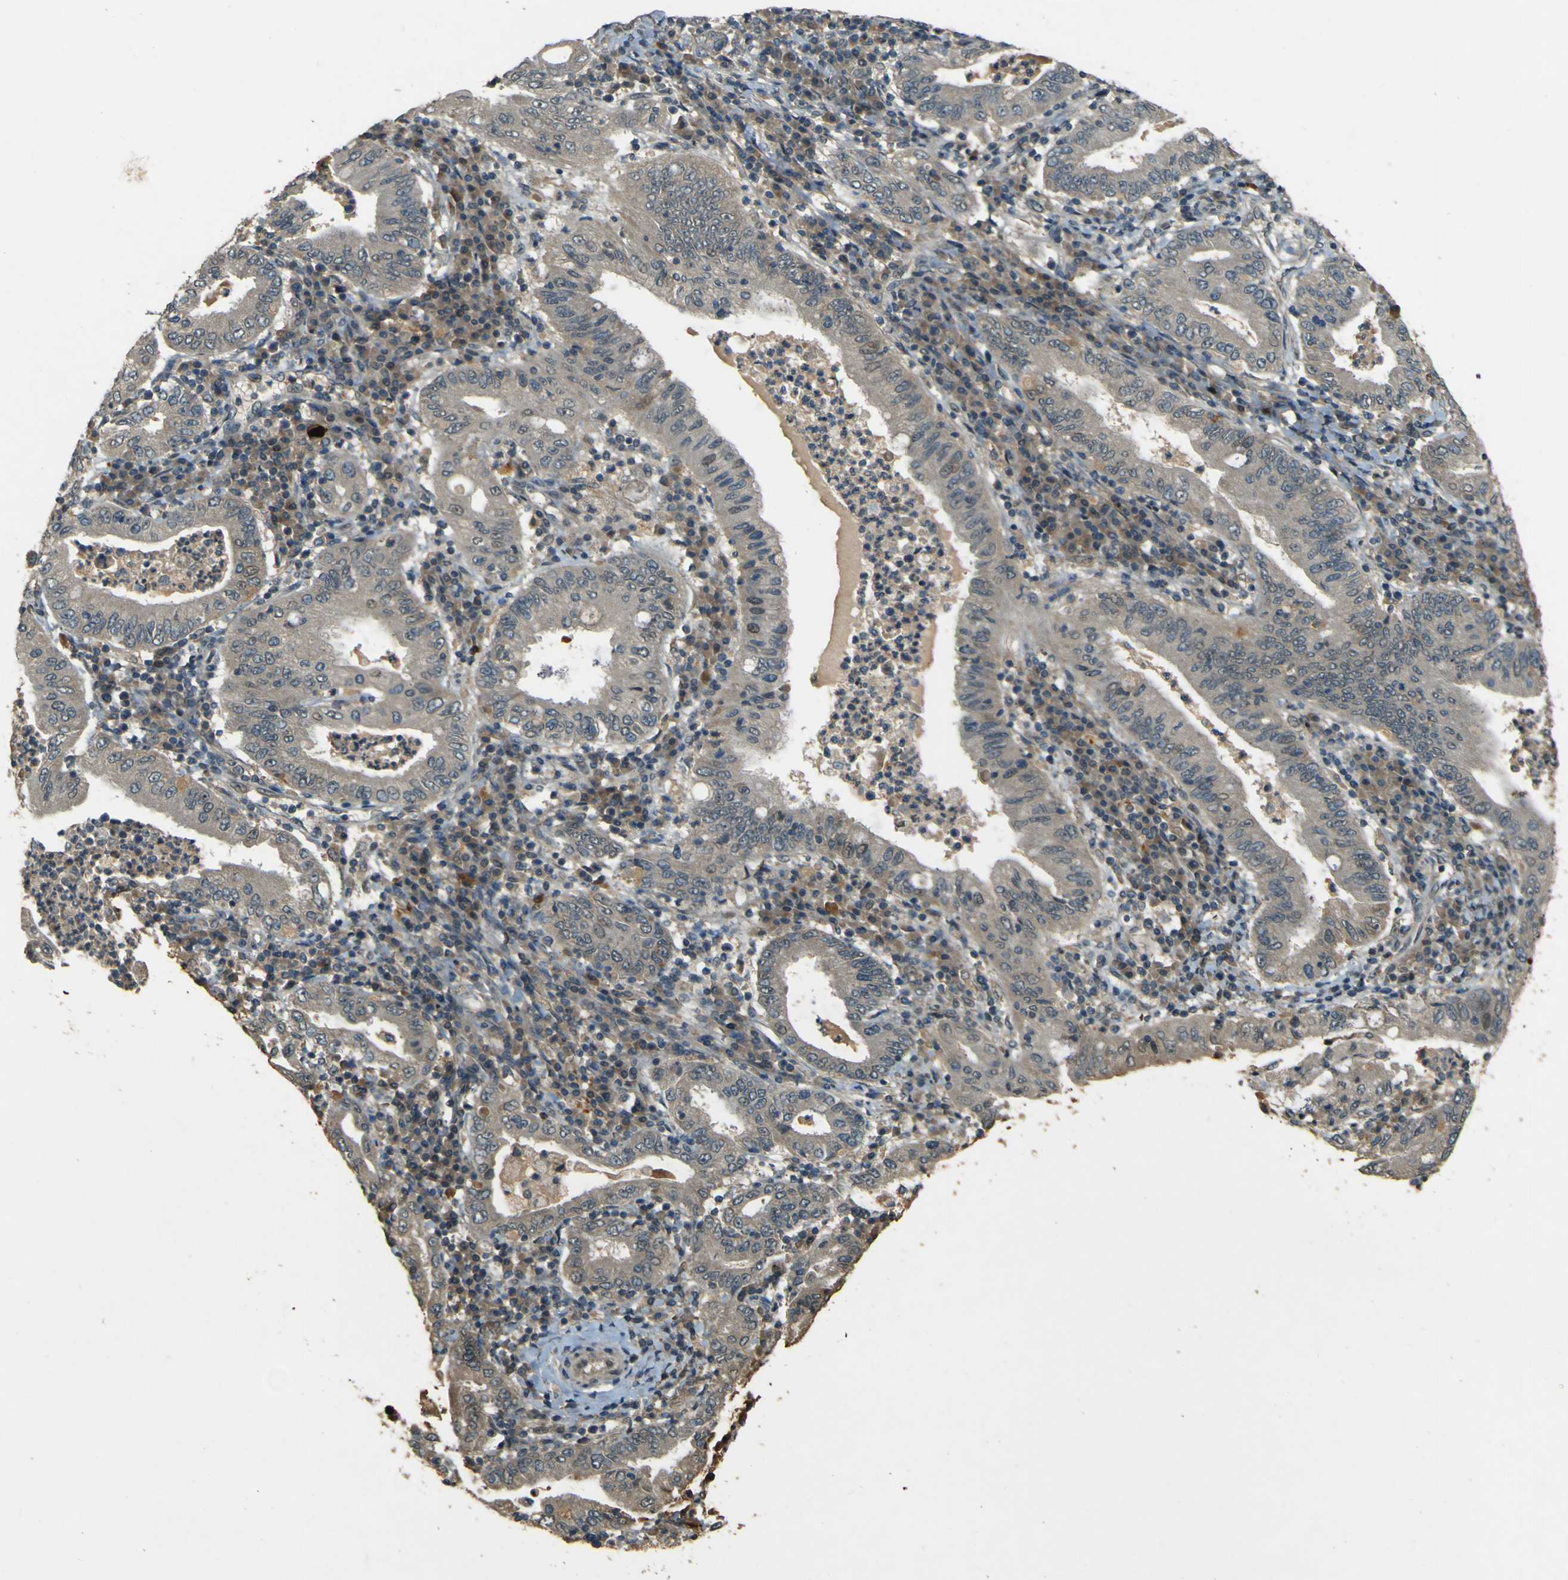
{"staining": {"intensity": "weak", "quantity": ">75%", "location": "cytoplasmic/membranous"}, "tissue": "stomach cancer", "cell_type": "Tumor cells", "image_type": "cancer", "snomed": [{"axis": "morphology", "description": "Normal tissue, NOS"}, {"axis": "morphology", "description": "Adenocarcinoma, NOS"}, {"axis": "topography", "description": "Esophagus"}, {"axis": "topography", "description": "Stomach, upper"}, {"axis": "topography", "description": "Peripheral nerve tissue"}], "caption": "Immunohistochemical staining of human adenocarcinoma (stomach) demonstrates low levels of weak cytoplasmic/membranous protein positivity in approximately >75% of tumor cells. (DAB (3,3'-diaminobenzidine) = brown stain, brightfield microscopy at high magnification).", "gene": "MPDZ", "patient": {"sex": "male", "age": 62}}